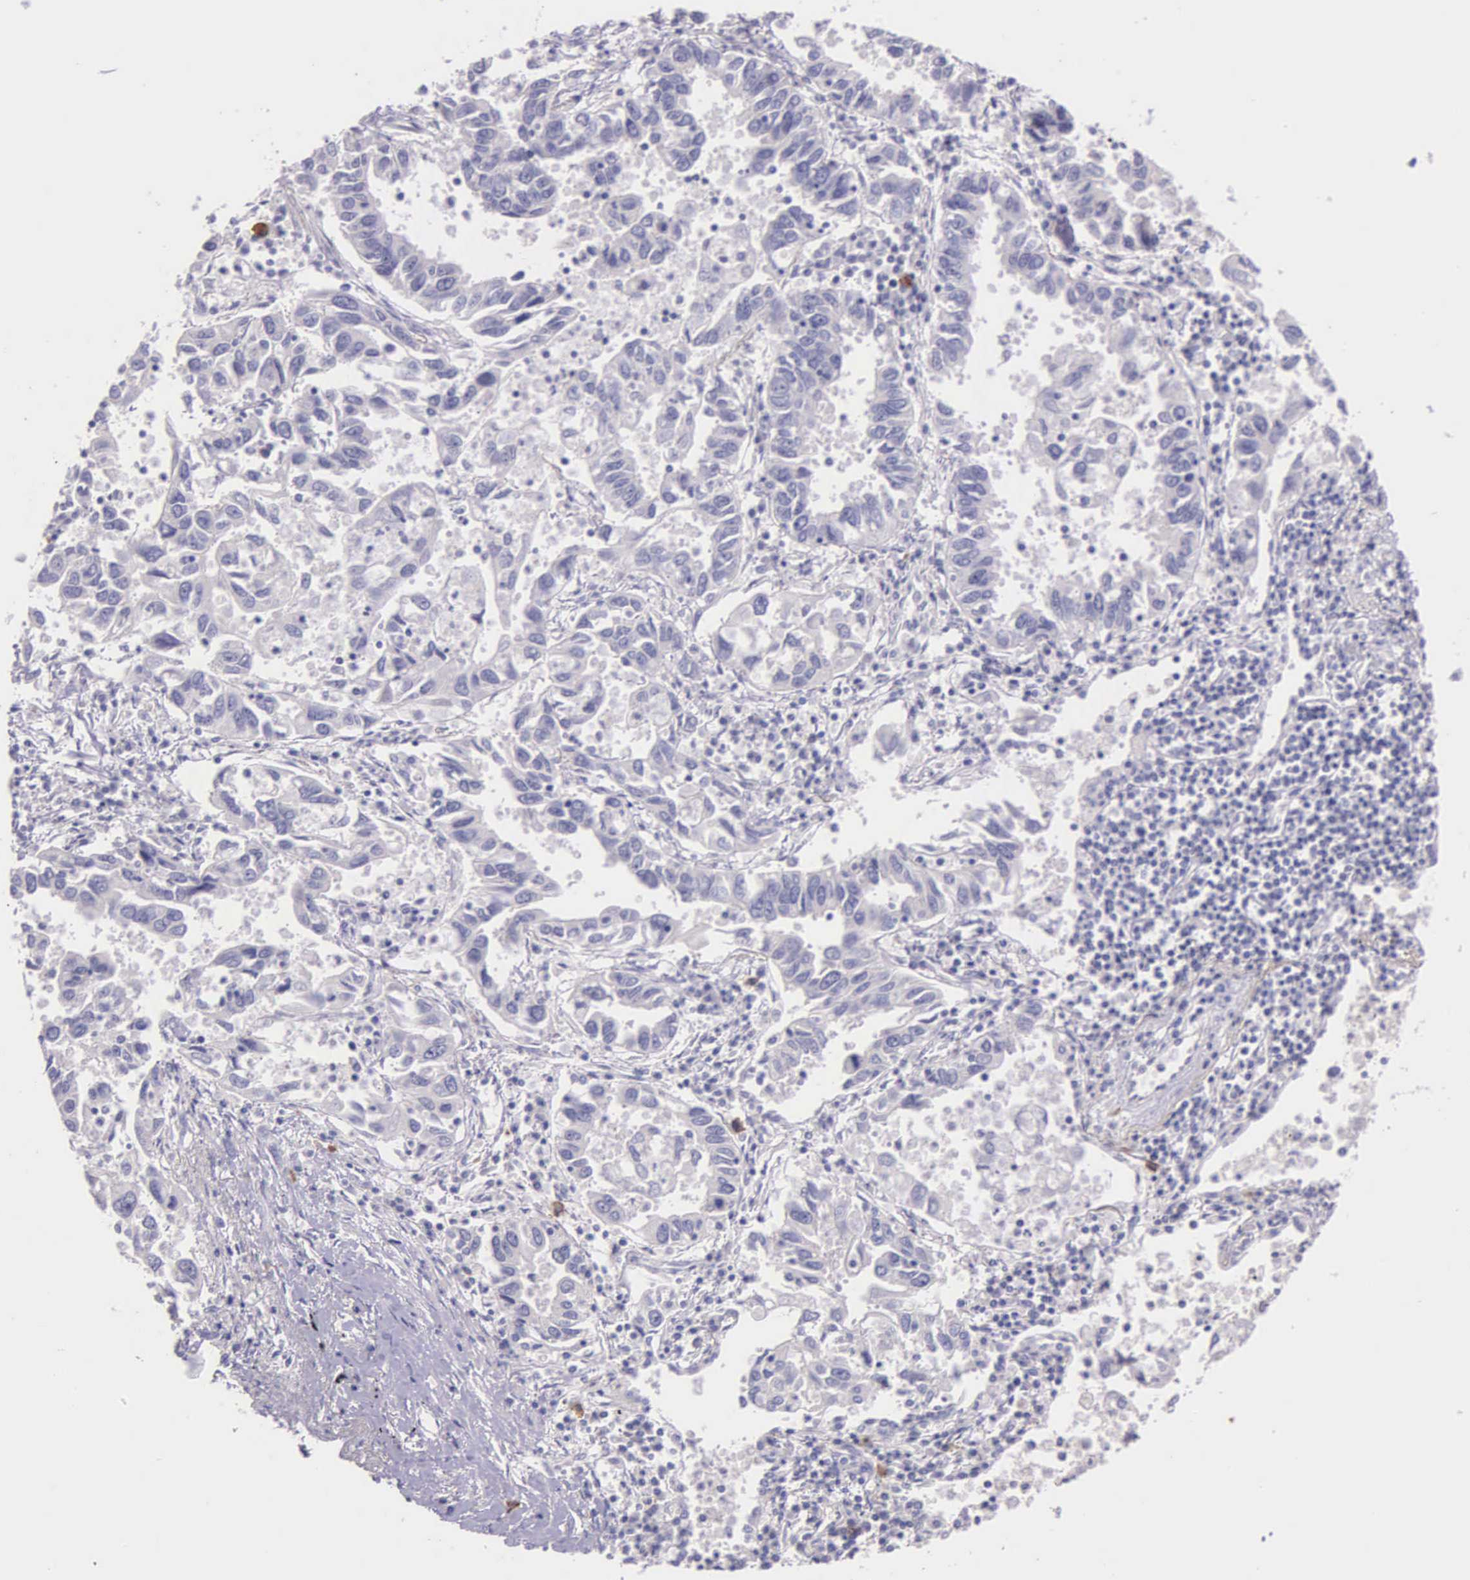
{"staining": {"intensity": "negative", "quantity": "none", "location": "none"}, "tissue": "lung cancer", "cell_type": "Tumor cells", "image_type": "cancer", "snomed": [{"axis": "morphology", "description": "Adenocarcinoma, NOS"}, {"axis": "topography", "description": "Lung"}], "caption": "This is an immunohistochemistry (IHC) histopathology image of human lung cancer (adenocarcinoma). There is no expression in tumor cells.", "gene": "THSD7A", "patient": {"sex": "male", "age": 48}}